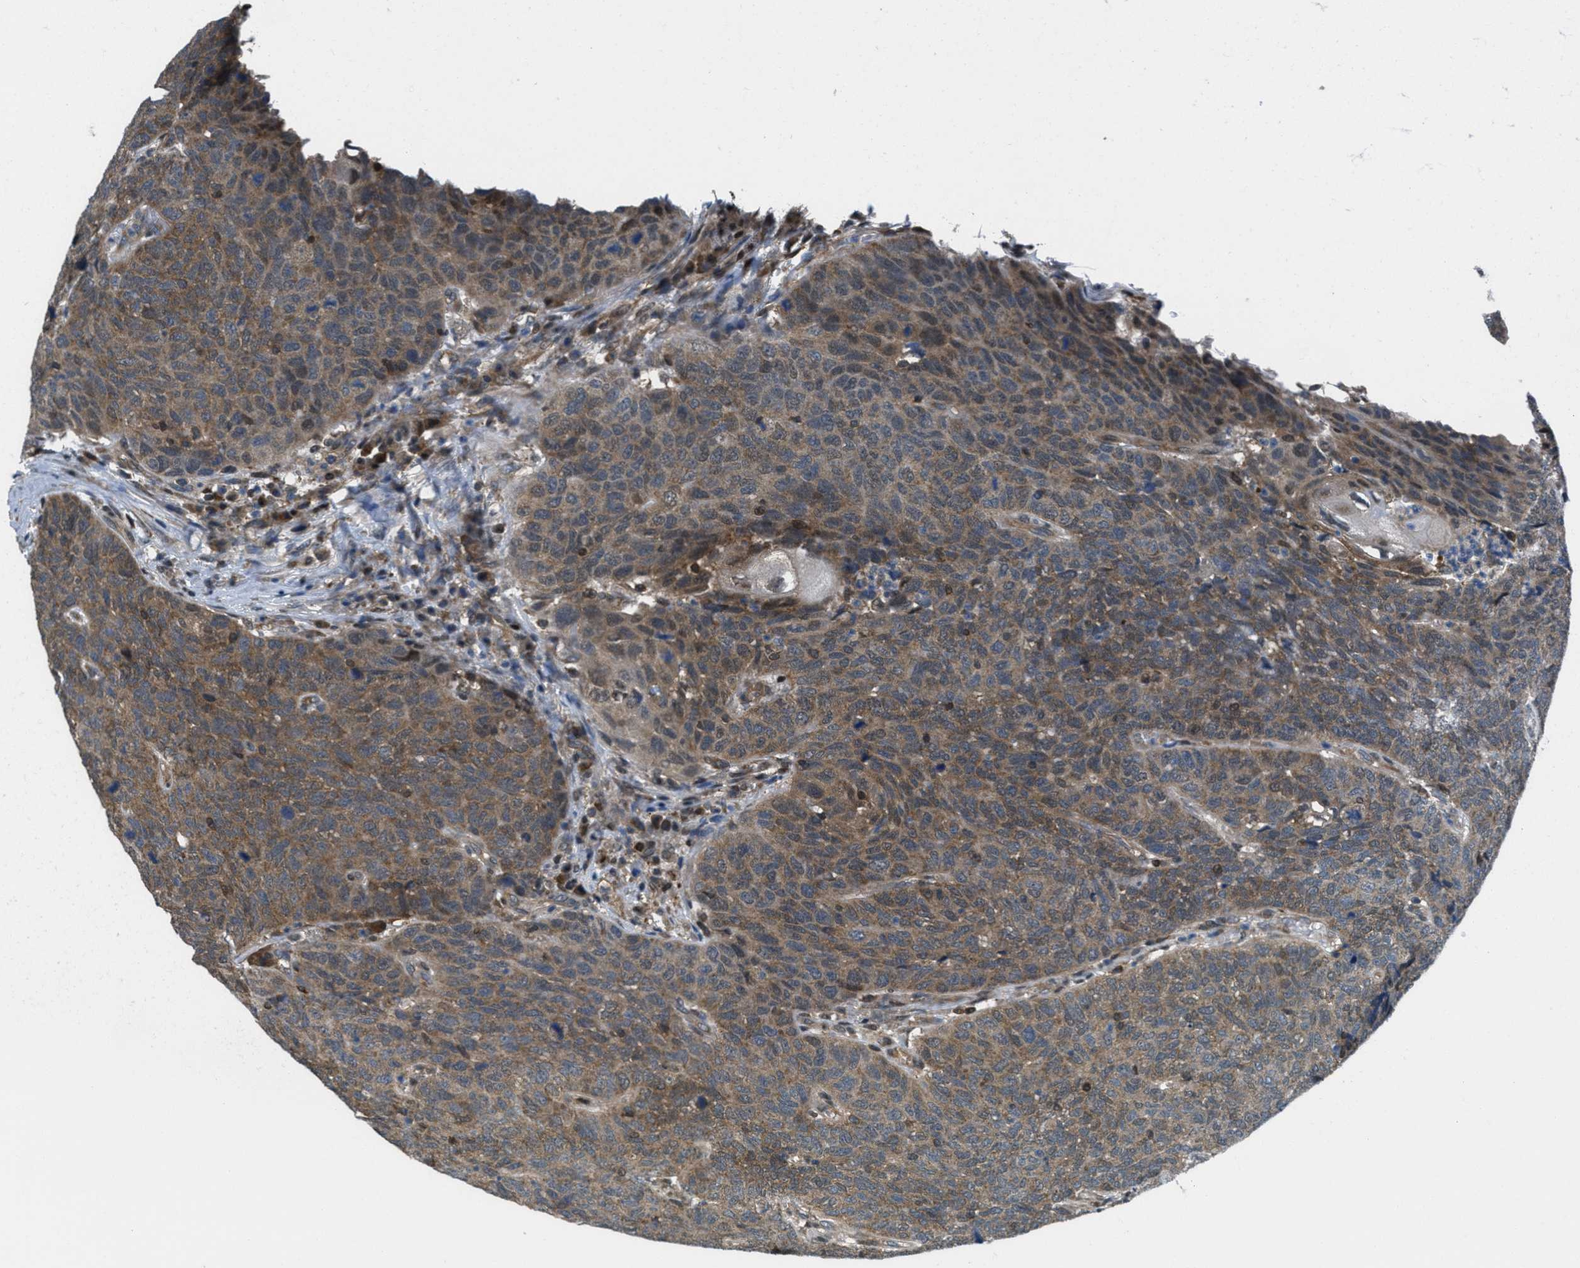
{"staining": {"intensity": "moderate", "quantity": ">75%", "location": "cytoplasmic/membranous"}, "tissue": "head and neck cancer", "cell_type": "Tumor cells", "image_type": "cancer", "snomed": [{"axis": "morphology", "description": "Squamous cell carcinoma, NOS"}, {"axis": "topography", "description": "Head-Neck"}], "caption": "Tumor cells show medium levels of moderate cytoplasmic/membranous staining in approximately >75% of cells in head and neck cancer (squamous cell carcinoma). The protein is stained brown, and the nuclei are stained in blue (DAB (3,3'-diaminobenzidine) IHC with brightfield microscopy, high magnification).", "gene": "PIP5K1C", "patient": {"sex": "male", "age": 66}}